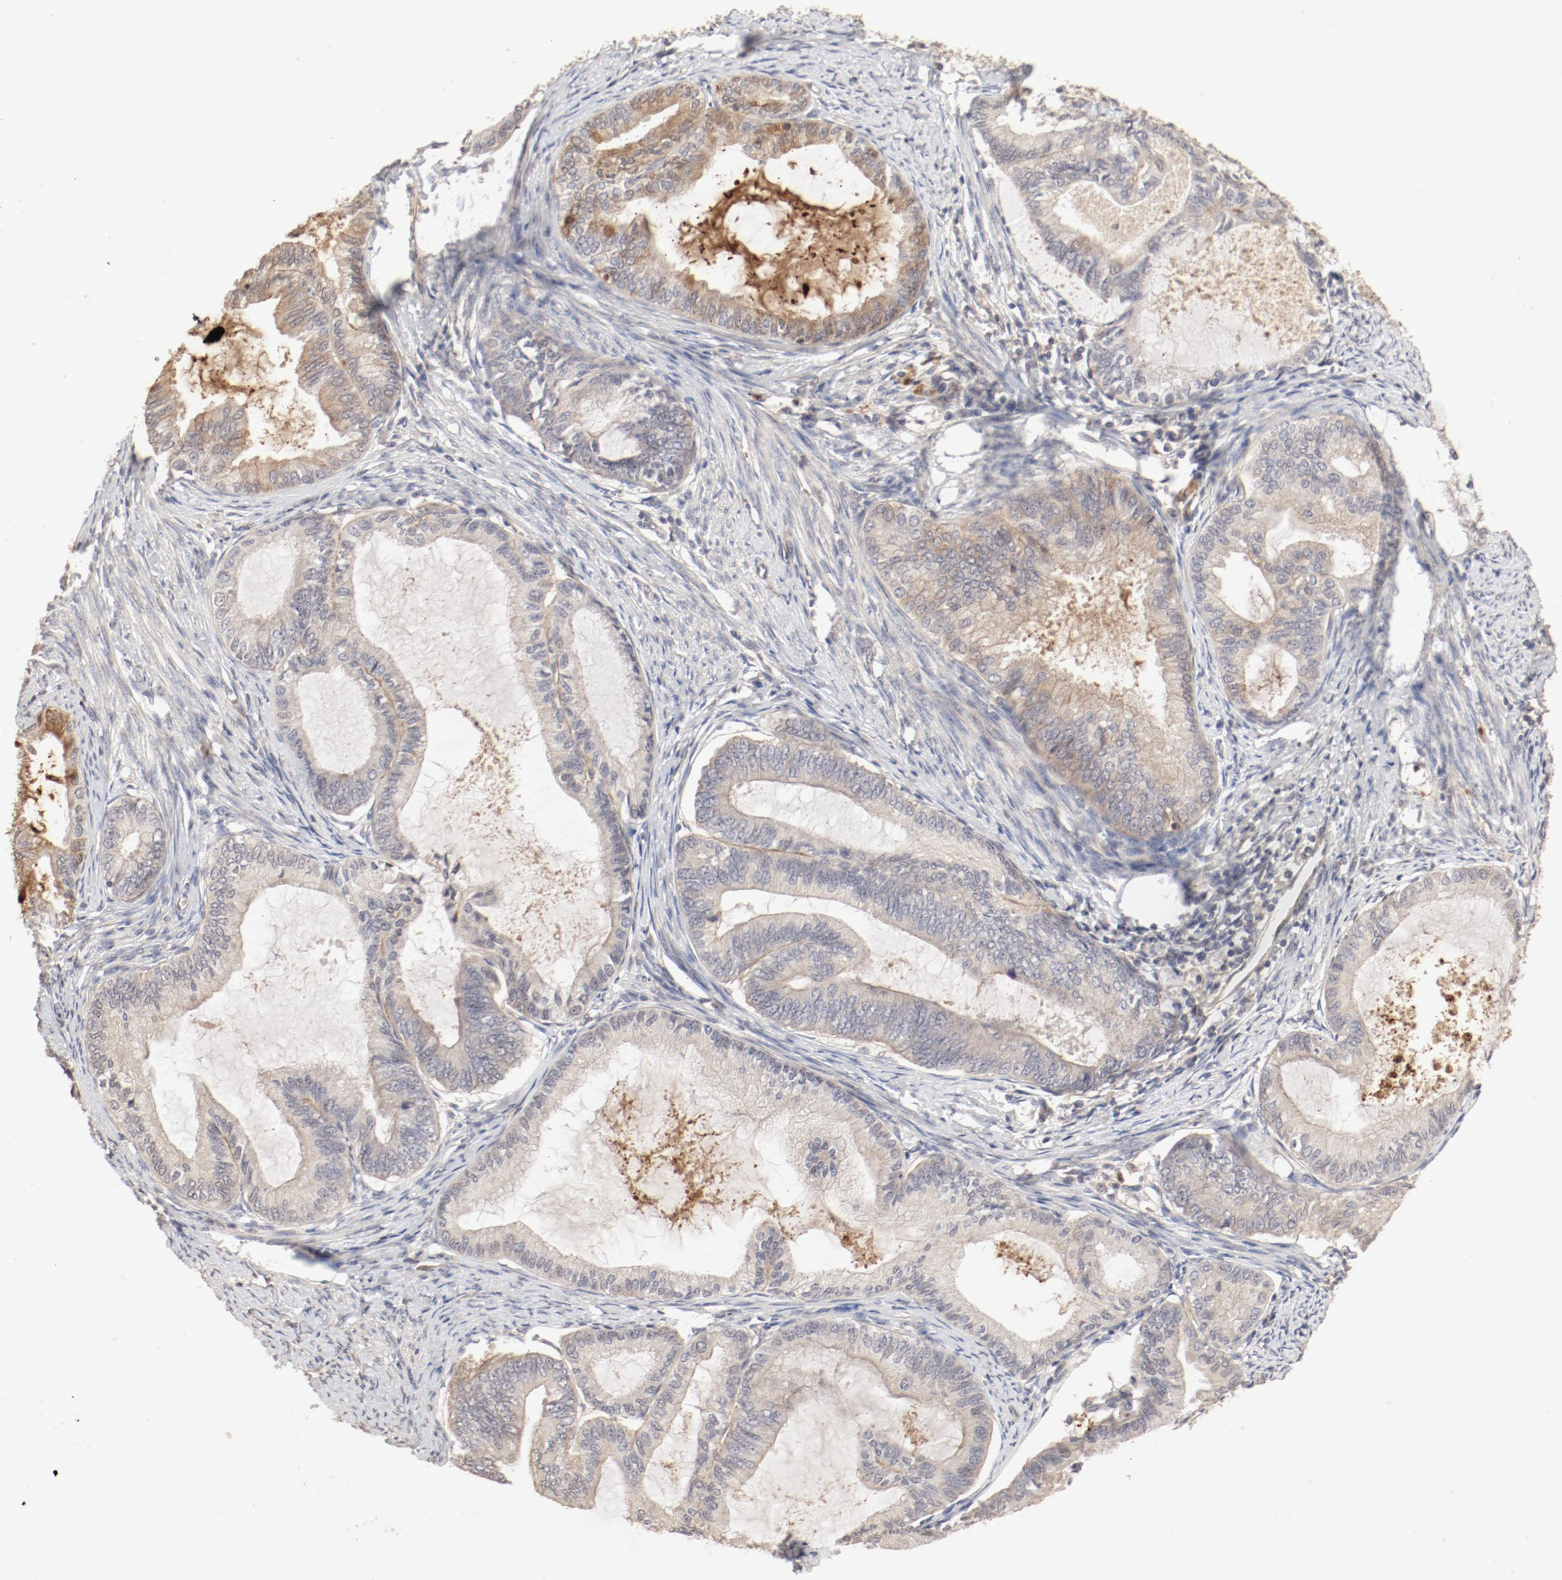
{"staining": {"intensity": "moderate", "quantity": ">75%", "location": "cytoplasmic/membranous"}, "tissue": "endometrial cancer", "cell_type": "Tumor cells", "image_type": "cancer", "snomed": [{"axis": "morphology", "description": "Adenocarcinoma, NOS"}, {"axis": "topography", "description": "Endometrium"}], "caption": "Tumor cells reveal moderate cytoplasmic/membranous positivity in approximately >75% of cells in endometrial adenocarcinoma.", "gene": "IL3RA", "patient": {"sex": "female", "age": 86}}